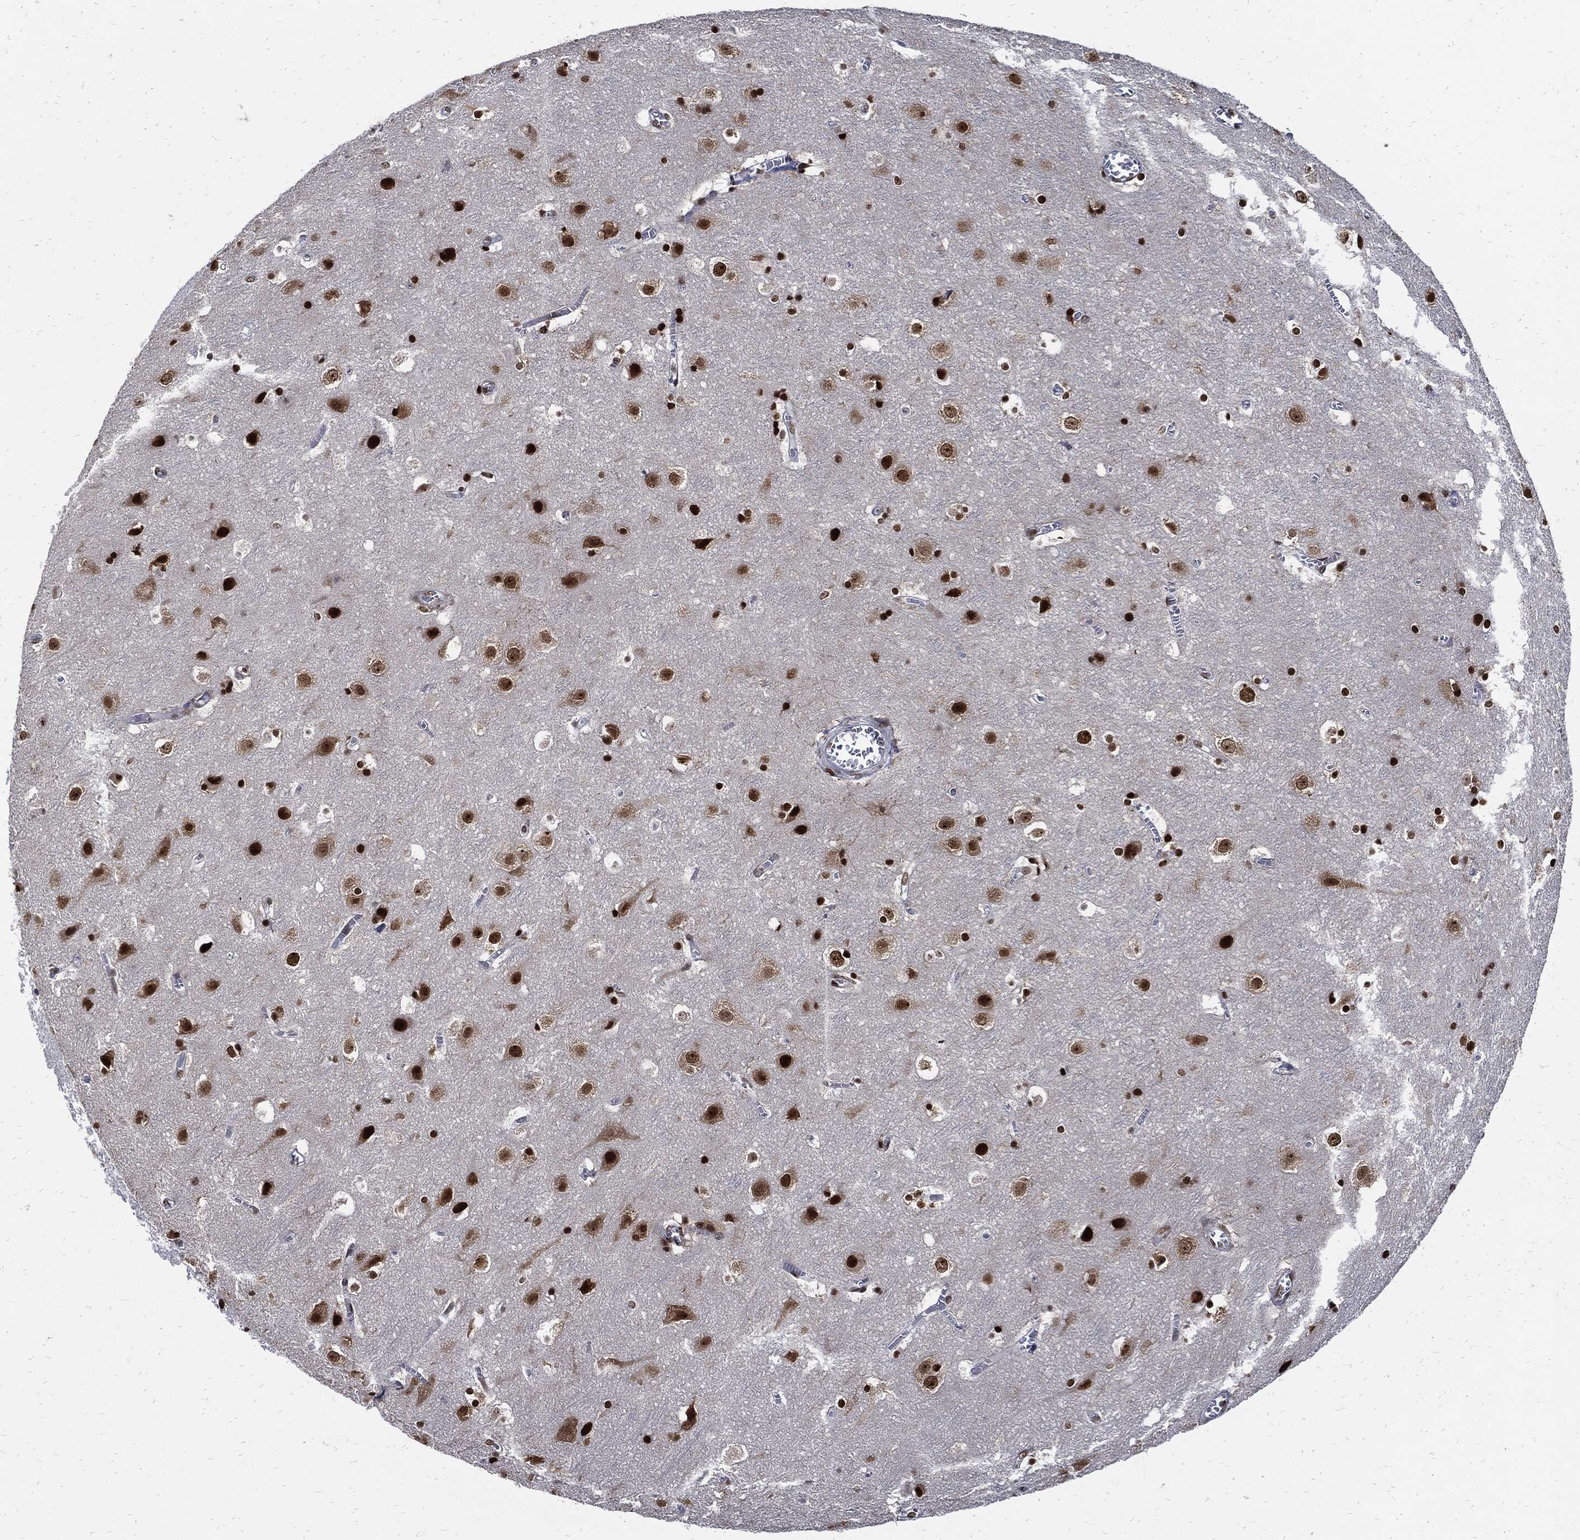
{"staining": {"intensity": "negative", "quantity": "none", "location": "none"}, "tissue": "cerebral cortex", "cell_type": "Endothelial cells", "image_type": "normal", "snomed": [{"axis": "morphology", "description": "Normal tissue, NOS"}, {"axis": "topography", "description": "Cerebral cortex"}], "caption": "This is a image of immunohistochemistry (IHC) staining of normal cerebral cortex, which shows no staining in endothelial cells. (Brightfield microscopy of DAB (3,3'-diaminobenzidine) immunohistochemistry at high magnification).", "gene": "TERF2", "patient": {"sex": "male", "age": 59}}